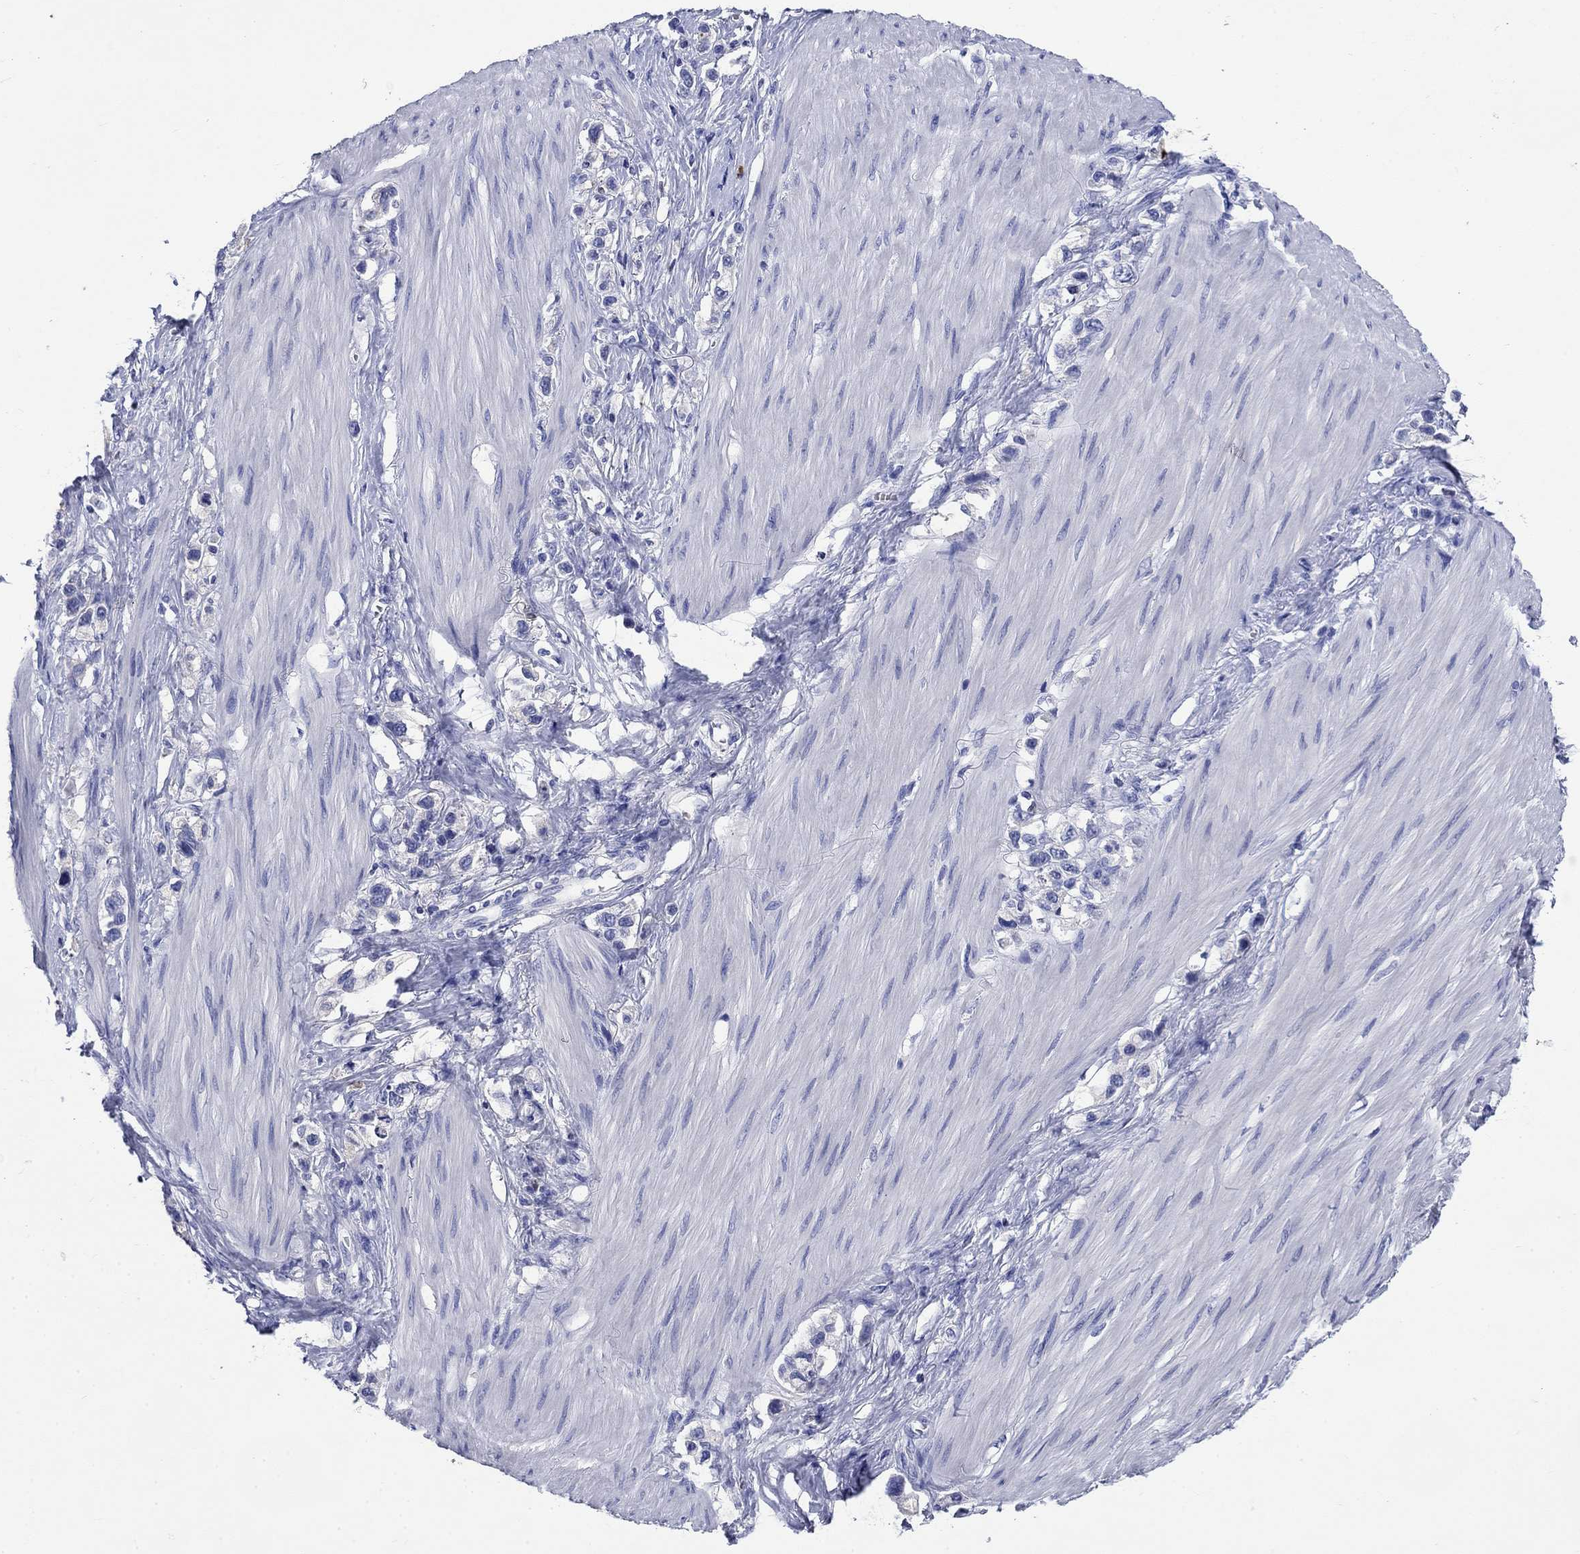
{"staining": {"intensity": "negative", "quantity": "none", "location": "none"}, "tissue": "stomach cancer", "cell_type": "Tumor cells", "image_type": "cancer", "snomed": [{"axis": "morphology", "description": "Normal tissue, NOS"}, {"axis": "morphology", "description": "Adenocarcinoma, NOS"}, {"axis": "morphology", "description": "Adenocarcinoma, High grade"}, {"axis": "topography", "description": "Stomach, upper"}, {"axis": "topography", "description": "Stomach"}], "caption": "Protein analysis of stomach adenocarcinoma exhibits no significant positivity in tumor cells.", "gene": "TFR2", "patient": {"sex": "female", "age": 65}}